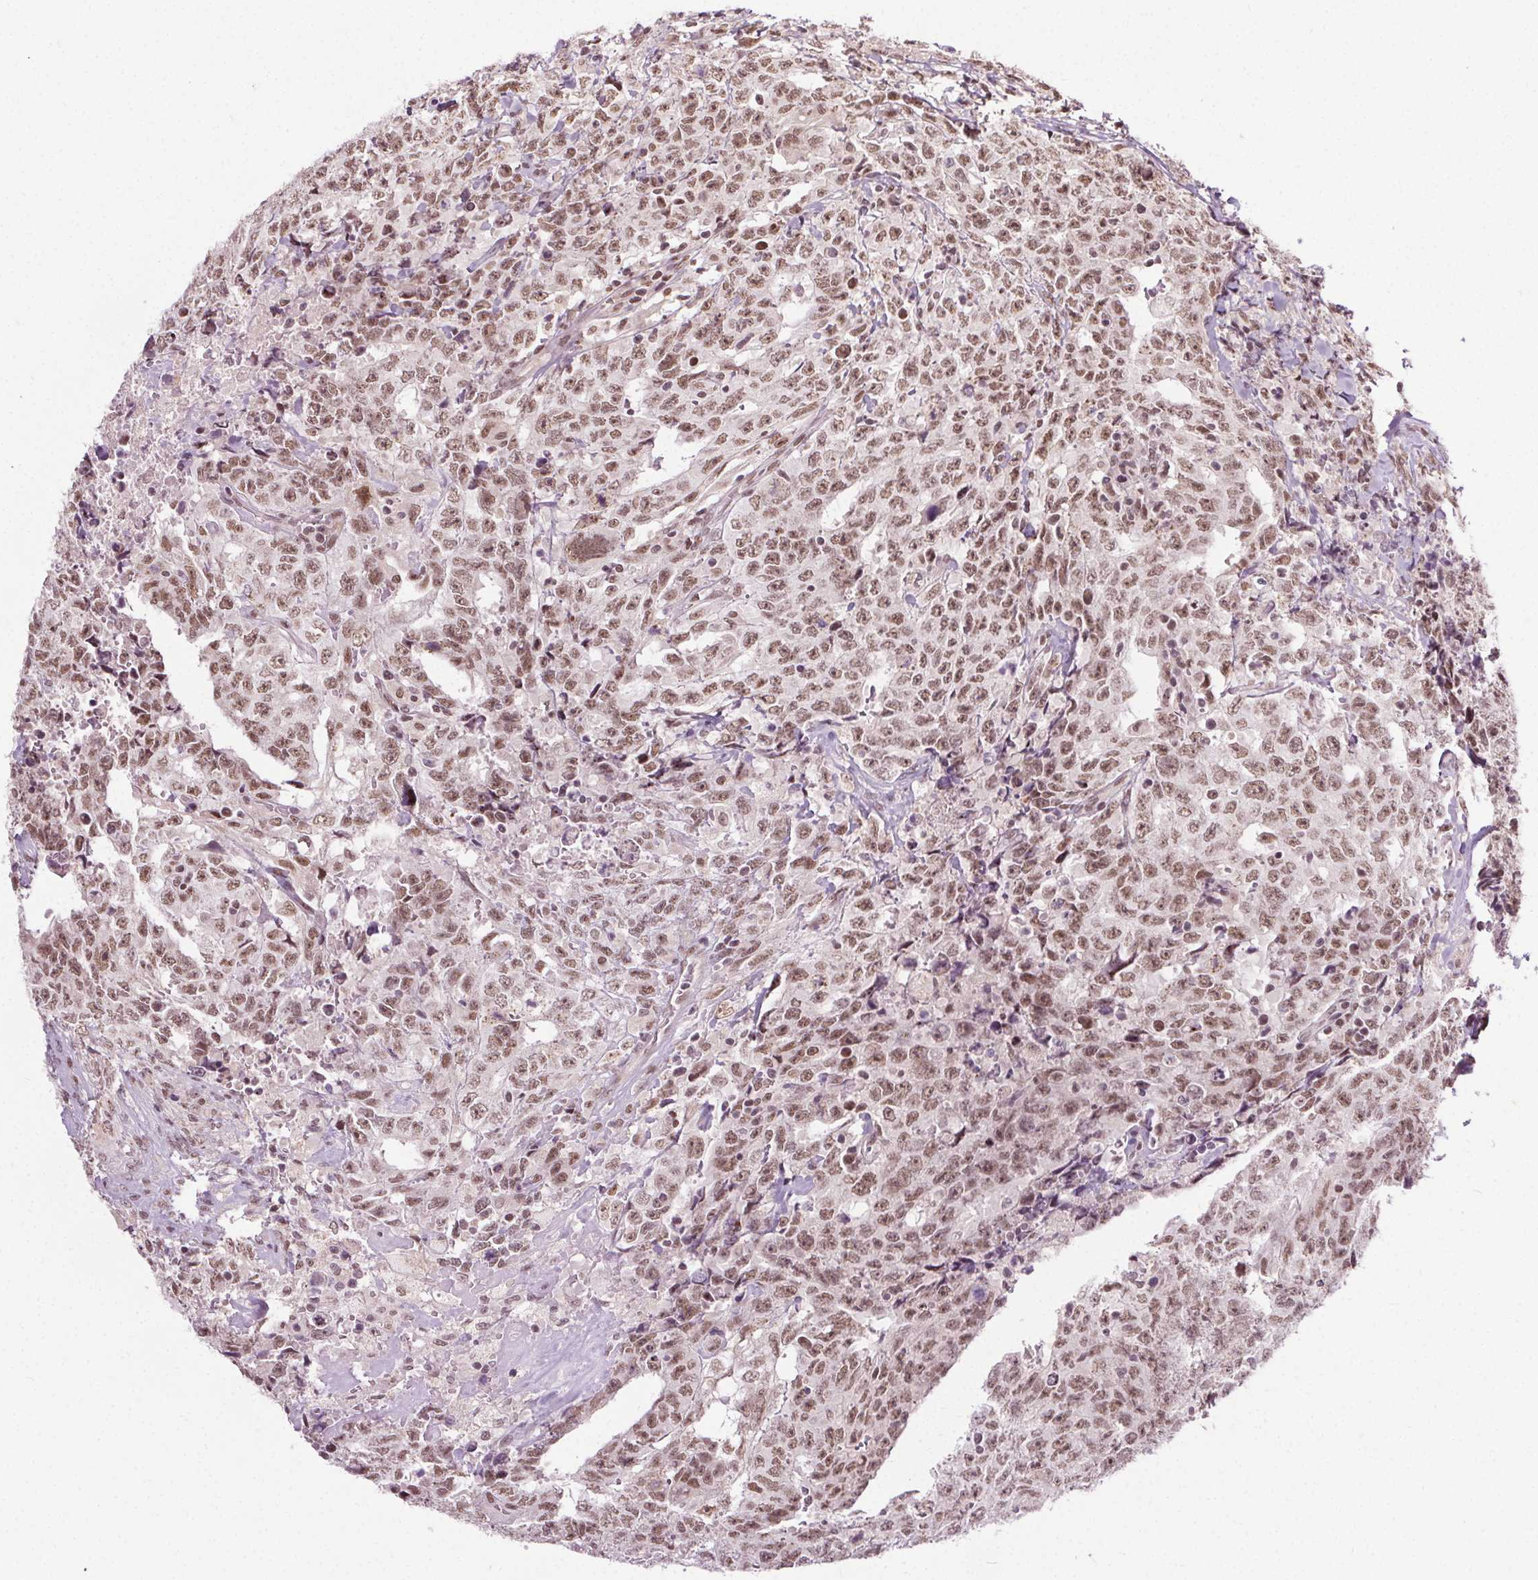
{"staining": {"intensity": "moderate", "quantity": ">75%", "location": "nuclear"}, "tissue": "testis cancer", "cell_type": "Tumor cells", "image_type": "cancer", "snomed": [{"axis": "morphology", "description": "Carcinoma, Embryonal, NOS"}, {"axis": "topography", "description": "Testis"}], "caption": "A micrograph of embryonal carcinoma (testis) stained for a protein demonstrates moderate nuclear brown staining in tumor cells. (Brightfield microscopy of DAB IHC at high magnification).", "gene": "MED6", "patient": {"sex": "male", "age": 24}}